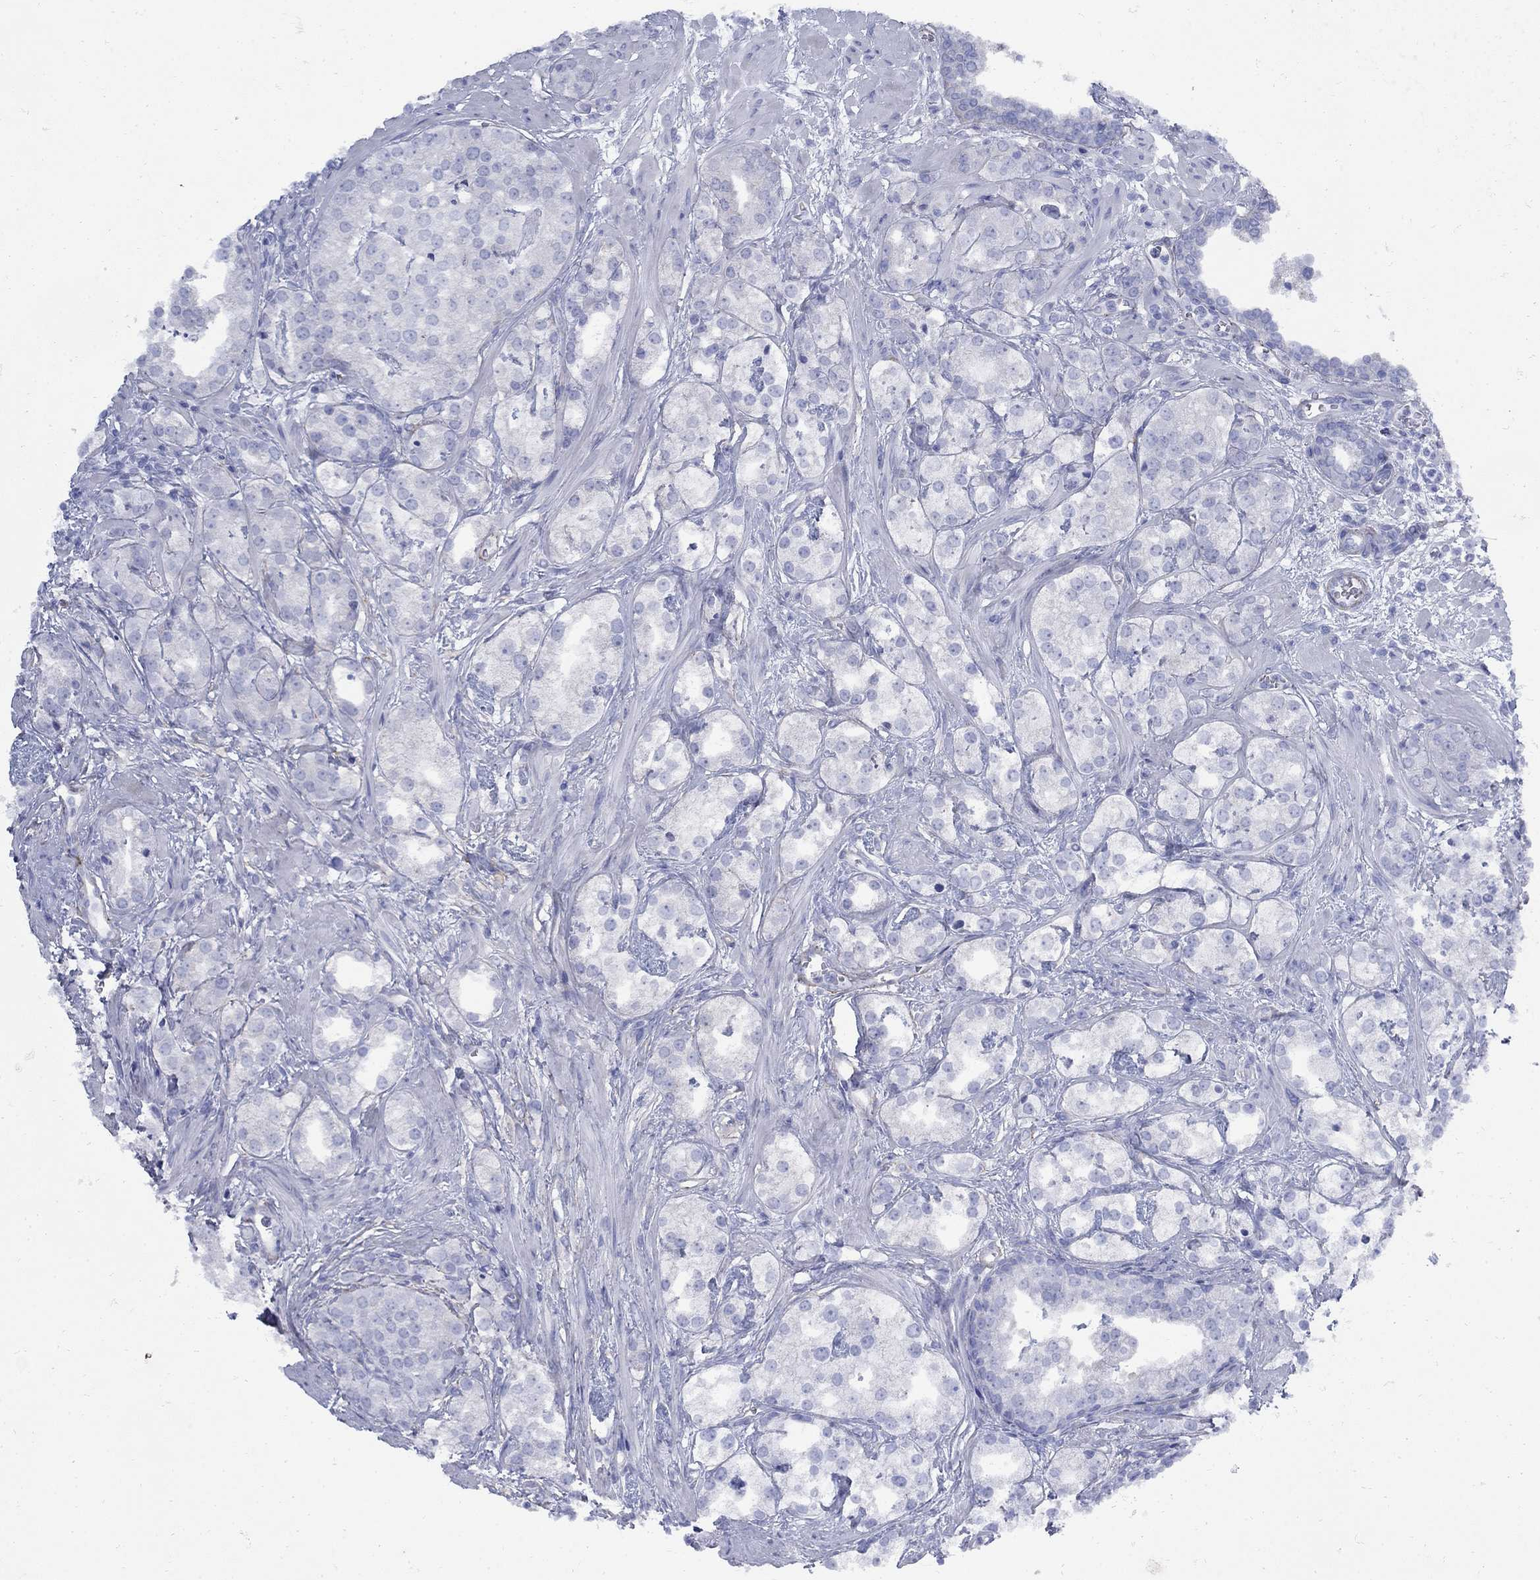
{"staining": {"intensity": "negative", "quantity": "none", "location": "none"}, "tissue": "prostate cancer", "cell_type": "Tumor cells", "image_type": "cancer", "snomed": [{"axis": "morphology", "description": "Adenocarcinoma, NOS"}, {"axis": "topography", "description": "Prostate and seminal vesicle, NOS"}, {"axis": "topography", "description": "Prostate"}], "caption": "High power microscopy histopathology image of an immunohistochemistry image of adenocarcinoma (prostate), revealing no significant positivity in tumor cells.", "gene": "SEPTIN8", "patient": {"sex": "male", "age": 62}}